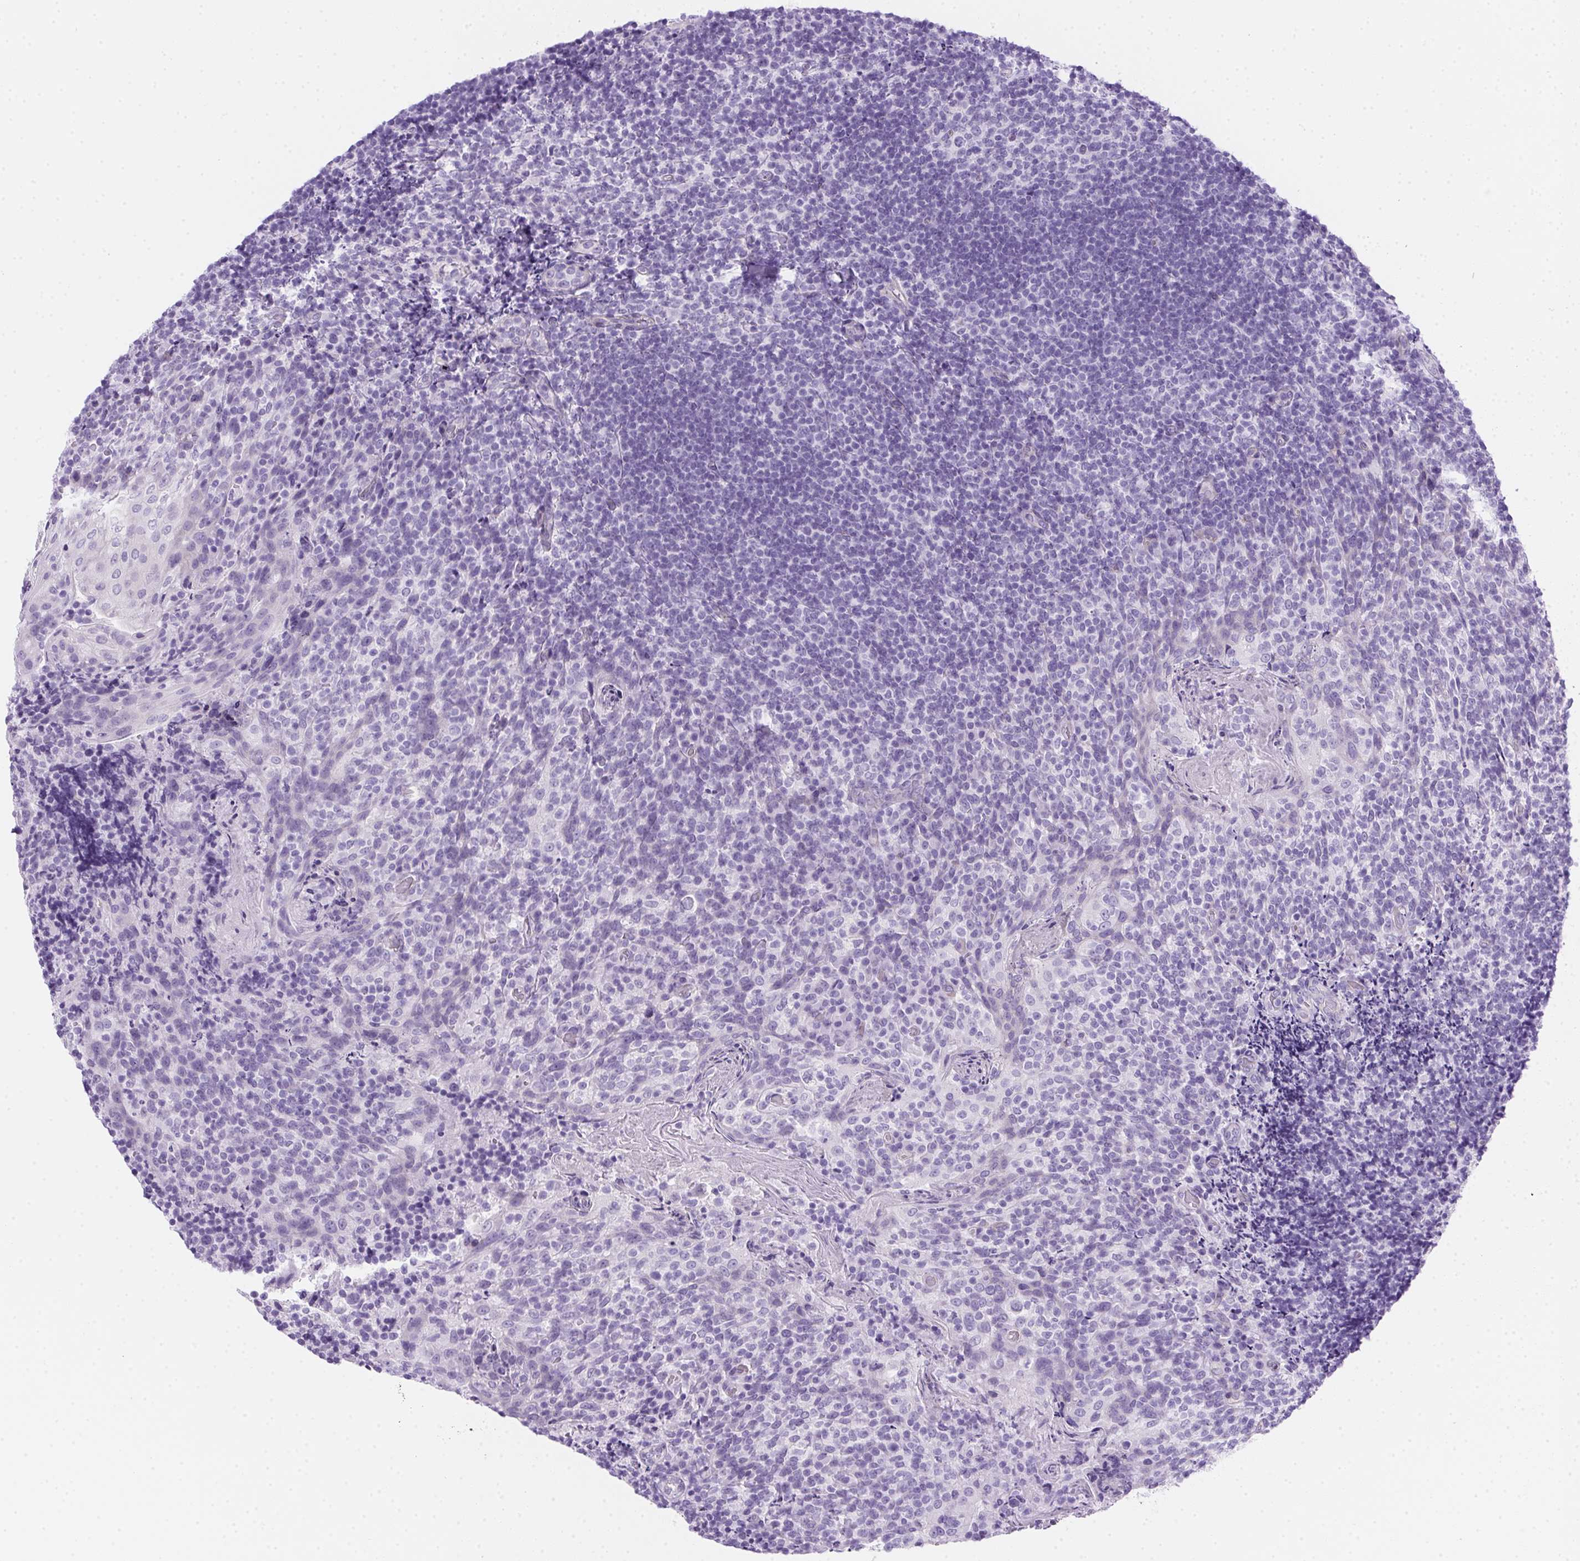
{"staining": {"intensity": "negative", "quantity": "none", "location": "none"}, "tissue": "tonsil", "cell_type": "Germinal center cells", "image_type": "normal", "snomed": [{"axis": "morphology", "description": "Normal tissue, NOS"}, {"axis": "topography", "description": "Tonsil"}], "caption": "The image demonstrates no staining of germinal center cells in normal tonsil. Brightfield microscopy of IHC stained with DAB (3,3'-diaminobenzidine) (brown) and hematoxylin (blue), captured at high magnification.", "gene": "SPACA5B", "patient": {"sex": "female", "age": 10}}